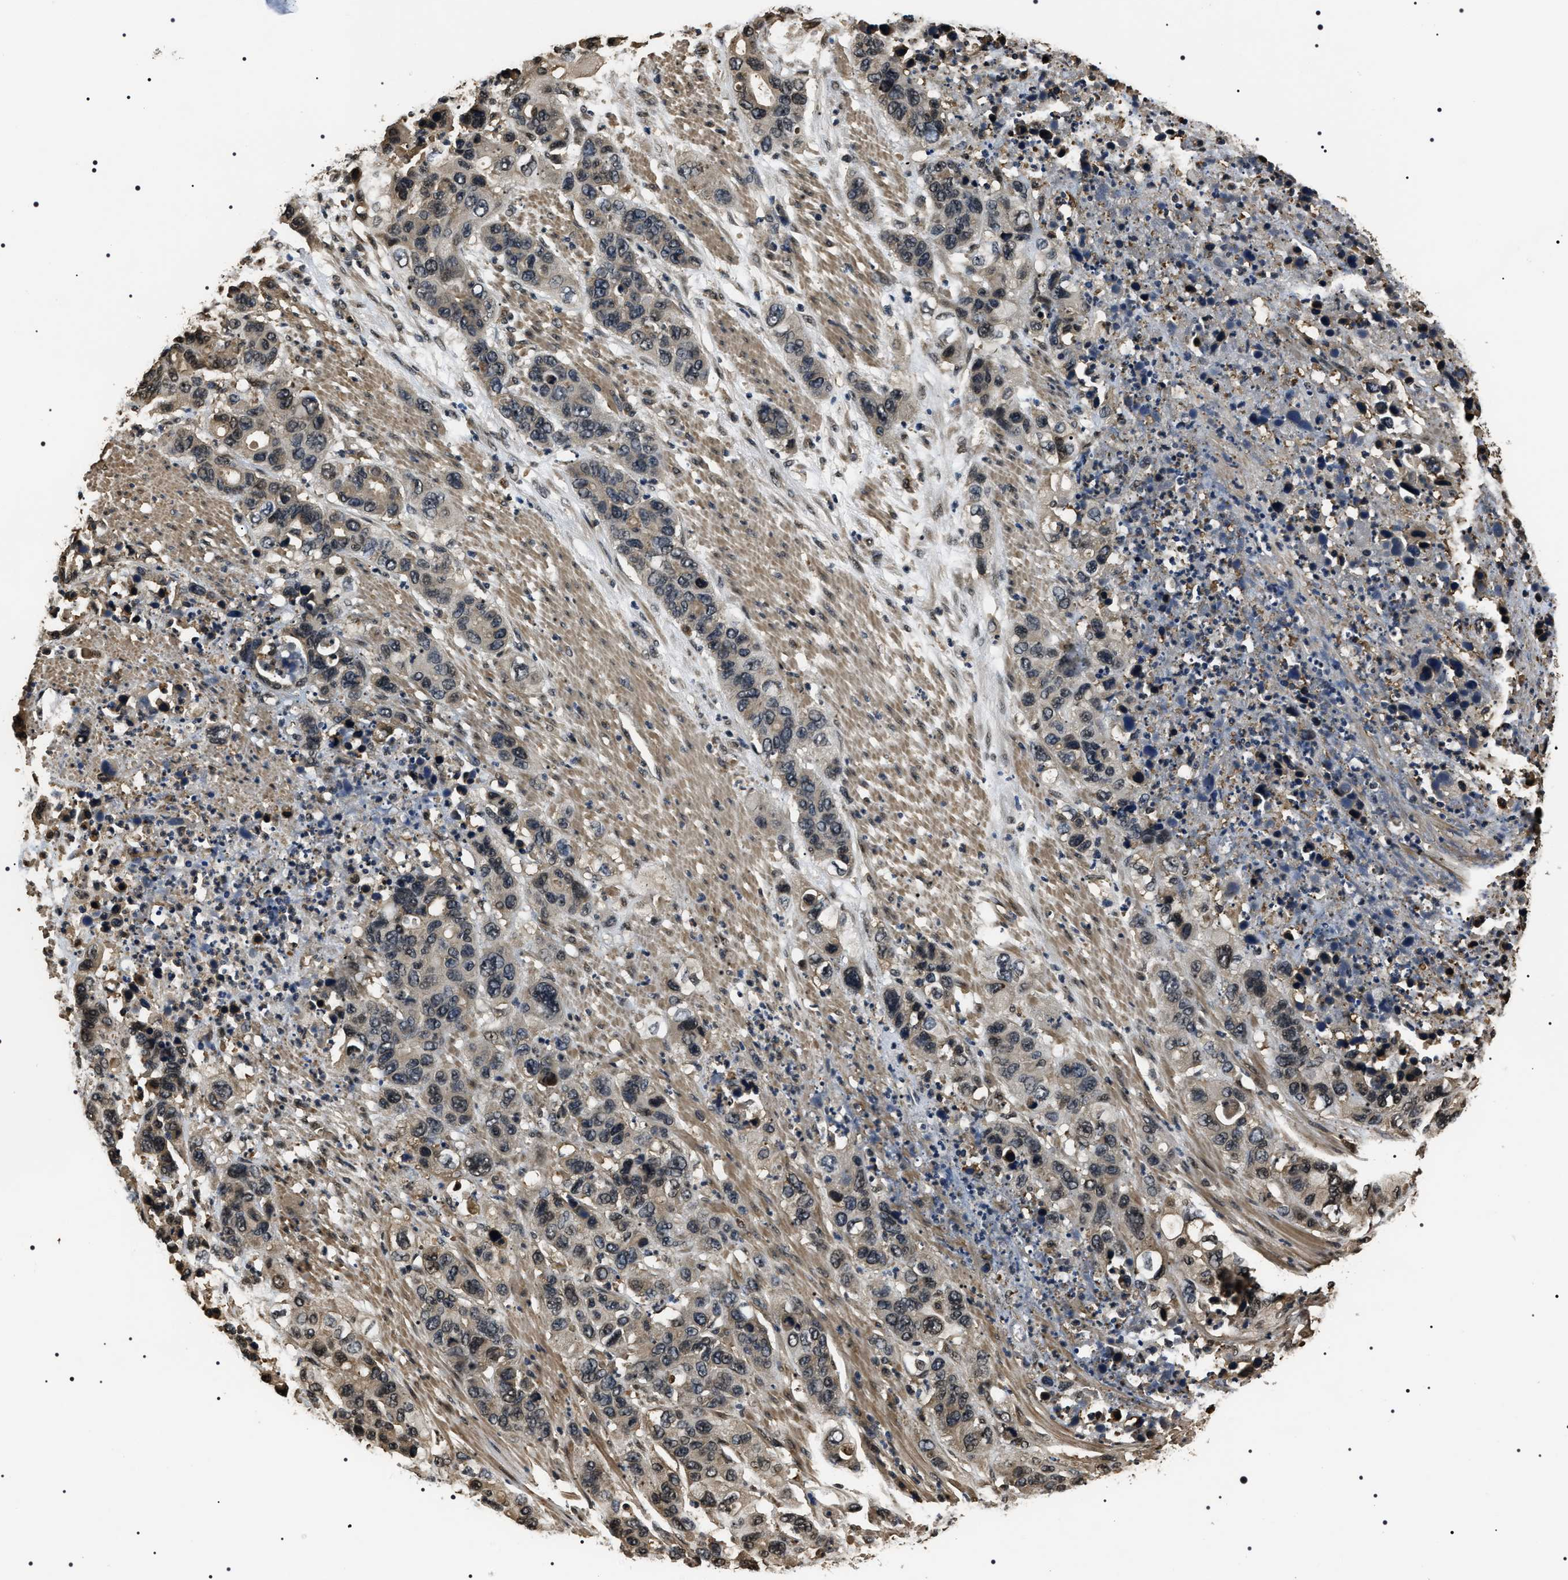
{"staining": {"intensity": "weak", "quantity": "<25%", "location": "cytoplasmic/membranous,nuclear"}, "tissue": "pancreatic cancer", "cell_type": "Tumor cells", "image_type": "cancer", "snomed": [{"axis": "morphology", "description": "Adenocarcinoma, NOS"}, {"axis": "topography", "description": "Pancreas"}], "caption": "Immunohistochemistry of pancreatic cancer displays no expression in tumor cells.", "gene": "ARHGAP22", "patient": {"sex": "female", "age": 71}}